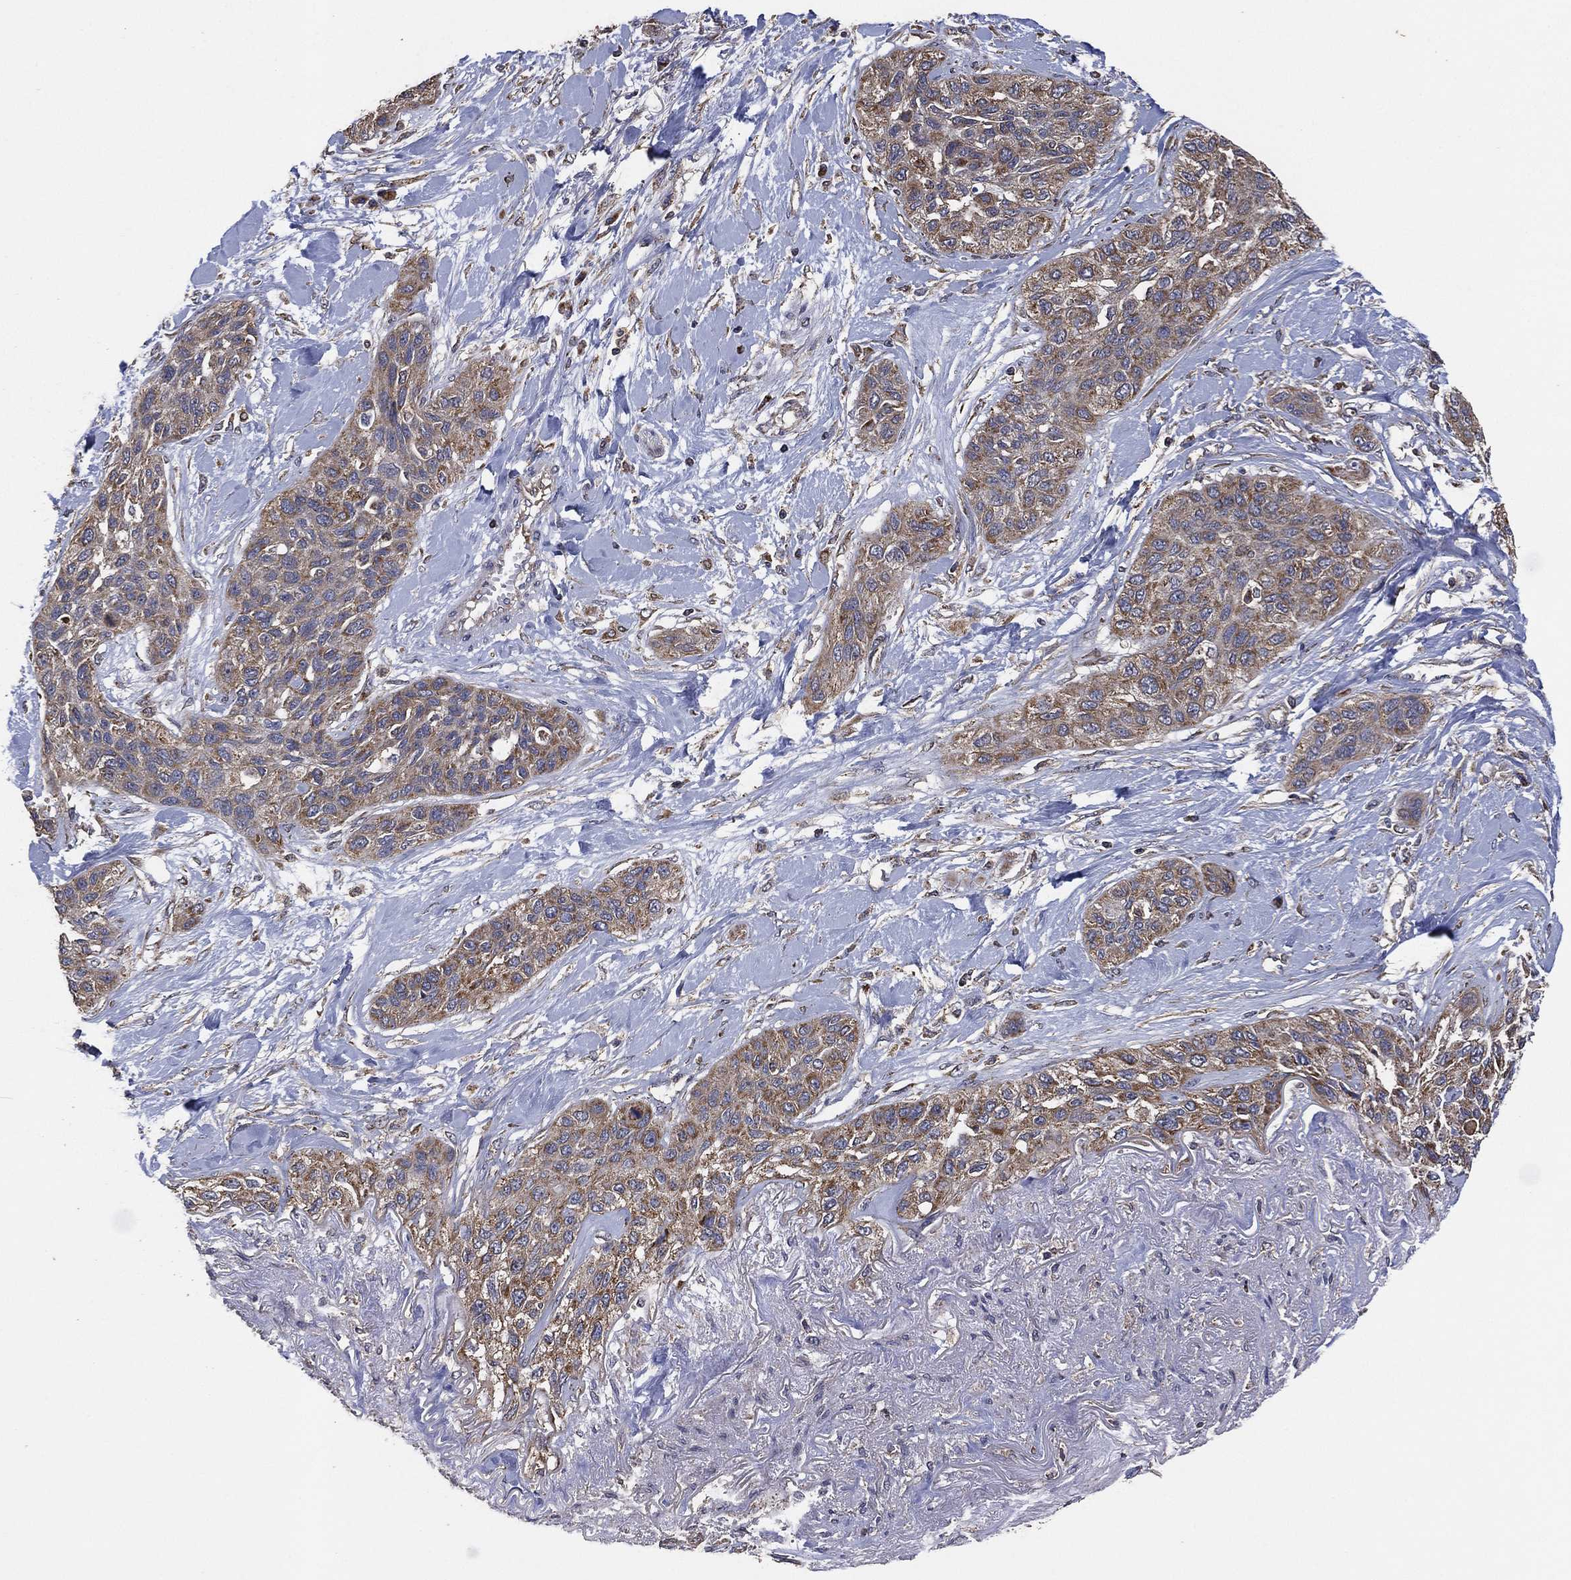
{"staining": {"intensity": "weak", "quantity": ">75%", "location": "cytoplasmic/membranous"}, "tissue": "lung cancer", "cell_type": "Tumor cells", "image_type": "cancer", "snomed": [{"axis": "morphology", "description": "Squamous cell carcinoma, NOS"}, {"axis": "topography", "description": "Lung"}], "caption": "This is a micrograph of immunohistochemistry (IHC) staining of lung cancer, which shows weak staining in the cytoplasmic/membranous of tumor cells.", "gene": "LIMD1", "patient": {"sex": "female", "age": 70}}